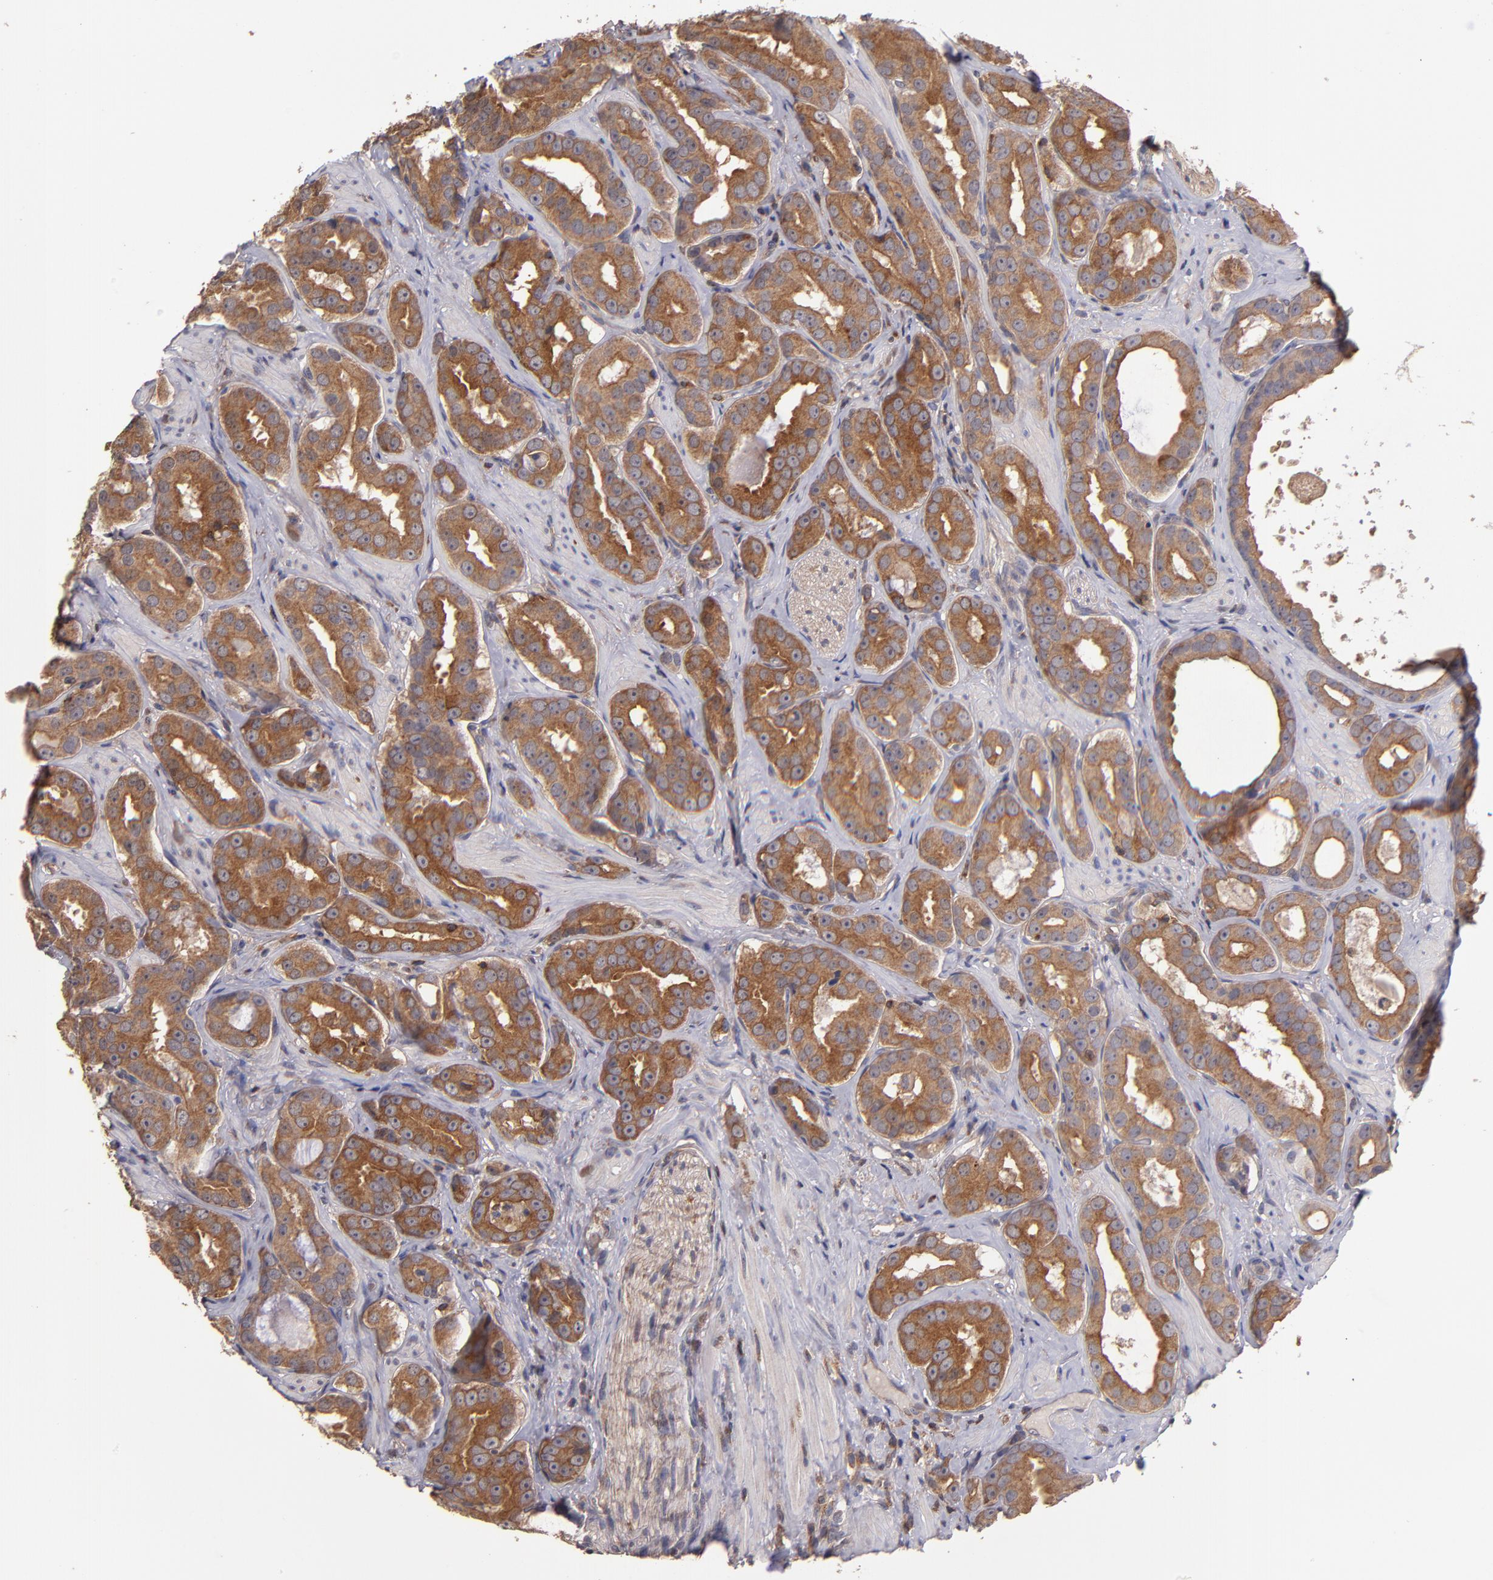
{"staining": {"intensity": "strong", "quantity": ">75%", "location": "cytoplasmic/membranous"}, "tissue": "prostate cancer", "cell_type": "Tumor cells", "image_type": "cancer", "snomed": [{"axis": "morphology", "description": "Adenocarcinoma, Low grade"}, {"axis": "topography", "description": "Prostate"}], "caption": "Tumor cells demonstrate high levels of strong cytoplasmic/membranous positivity in approximately >75% of cells in prostate low-grade adenocarcinoma.", "gene": "NF2", "patient": {"sex": "male", "age": 59}}